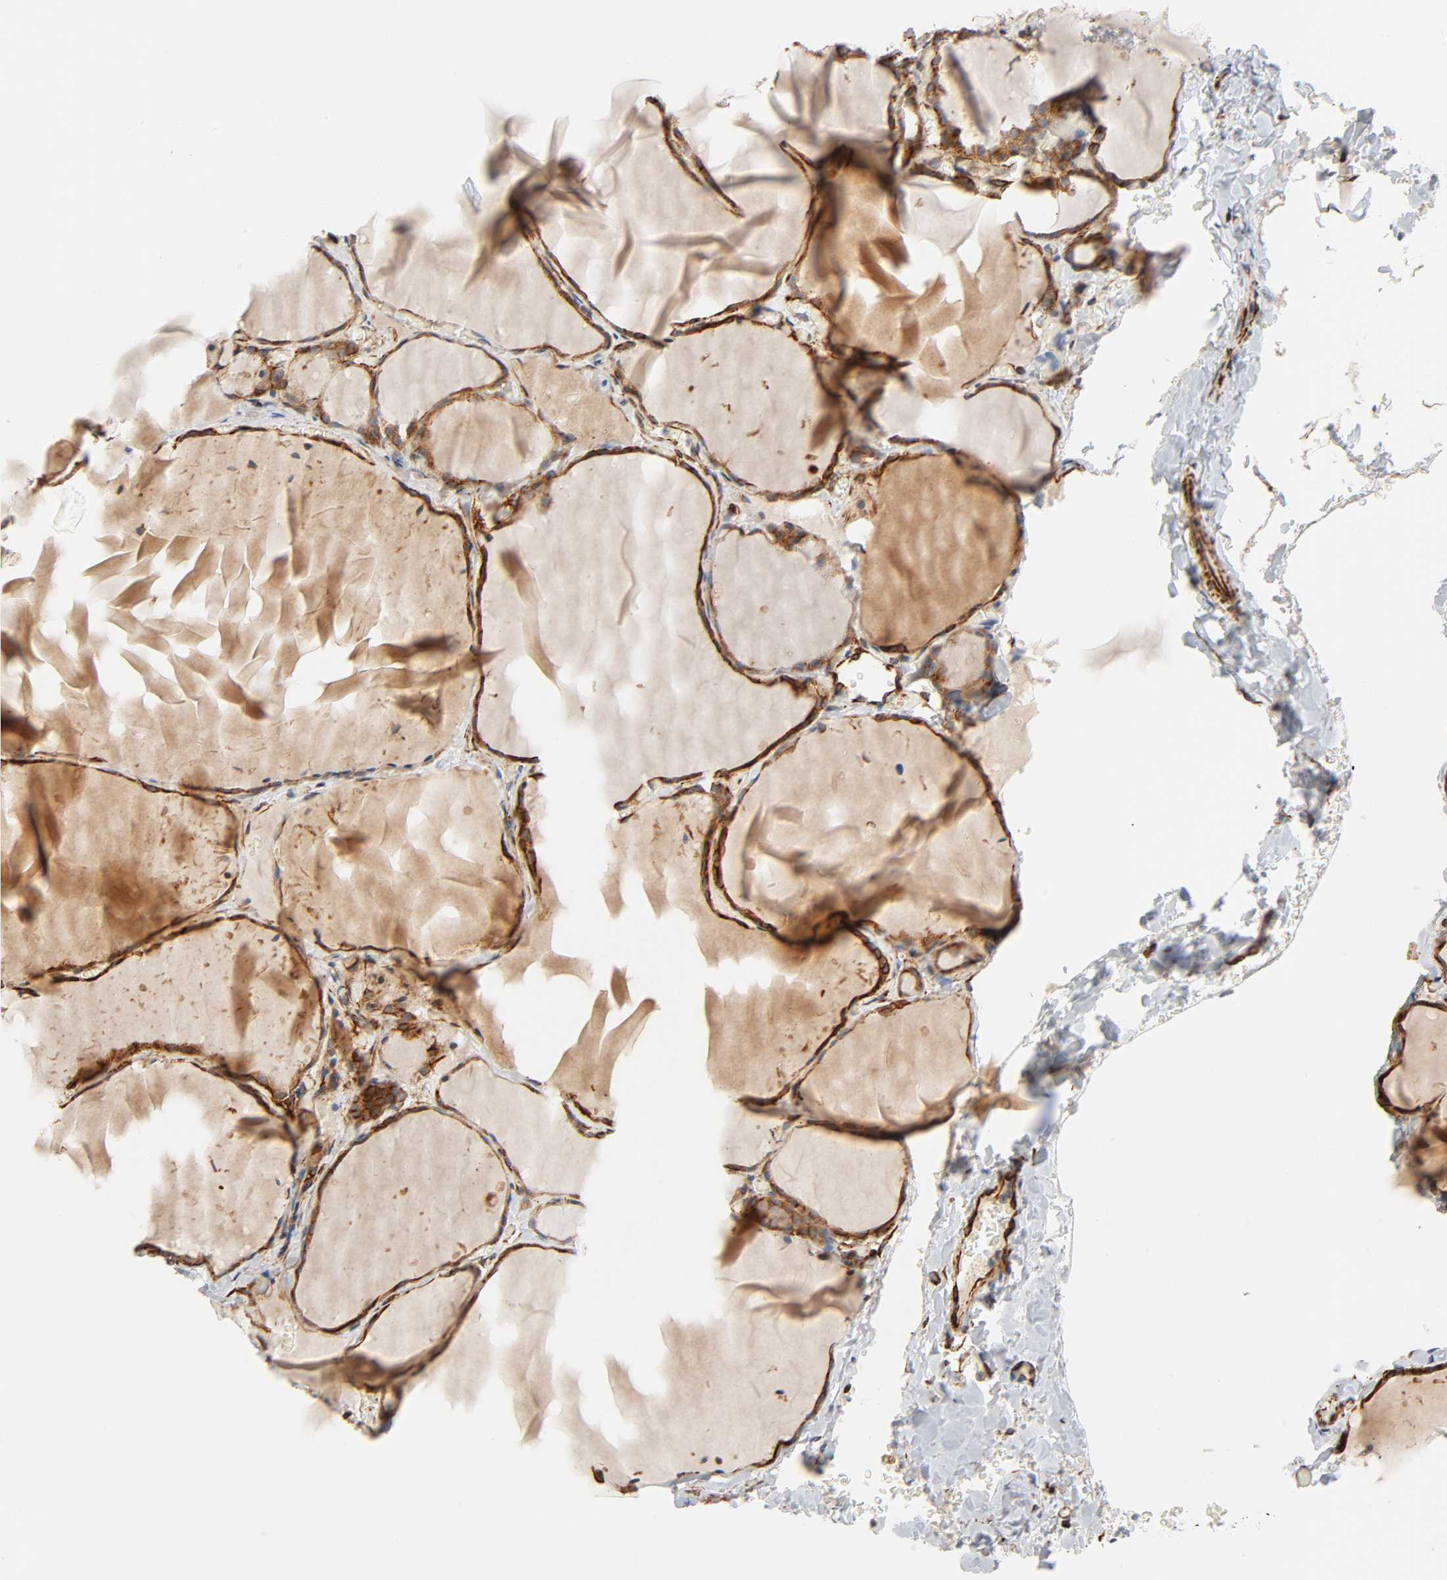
{"staining": {"intensity": "moderate", "quantity": ">75%", "location": "cytoplasmic/membranous"}, "tissue": "thyroid gland", "cell_type": "Glandular cells", "image_type": "normal", "snomed": [{"axis": "morphology", "description": "Normal tissue, NOS"}, {"axis": "topography", "description": "Thyroid gland"}], "caption": "Immunohistochemistry (IHC) photomicrograph of normal human thyroid gland stained for a protein (brown), which demonstrates medium levels of moderate cytoplasmic/membranous positivity in about >75% of glandular cells.", "gene": "REEP5", "patient": {"sex": "female", "age": 22}}